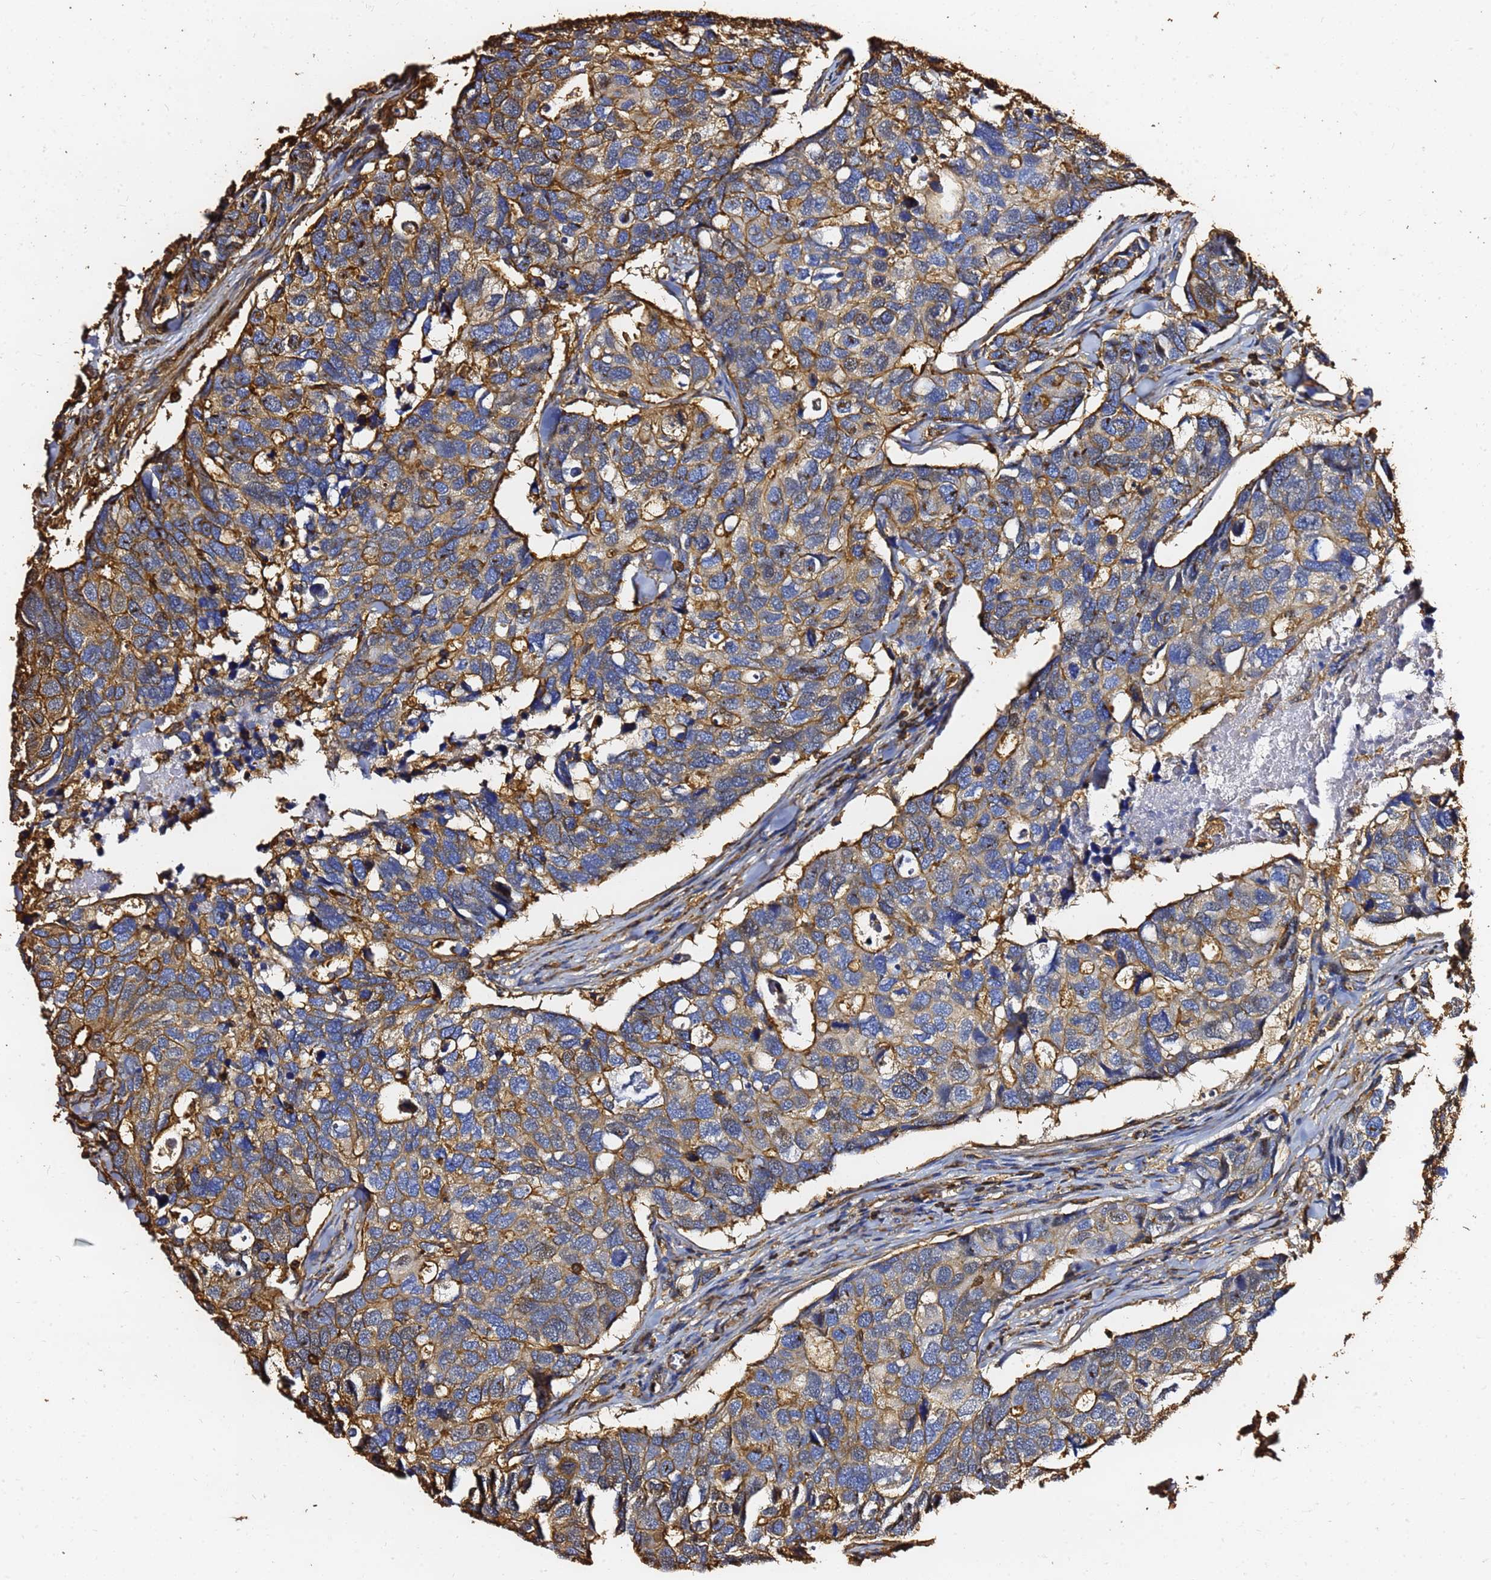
{"staining": {"intensity": "moderate", "quantity": ">75%", "location": "cytoplasmic/membranous"}, "tissue": "breast cancer", "cell_type": "Tumor cells", "image_type": "cancer", "snomed": [{"axis": "morphology", "description": "Duct carcinoma"}, {"axis": "topography", "description": "Breast"}], "caption": "Tumor cells reveal medium levels of moderate cytoplasmic/membranous positivity in approximately >75% of cells in intraductal carcinoma (breast).", "gene": "ACTB", "patient": {"sex": "female", "age": 83}}